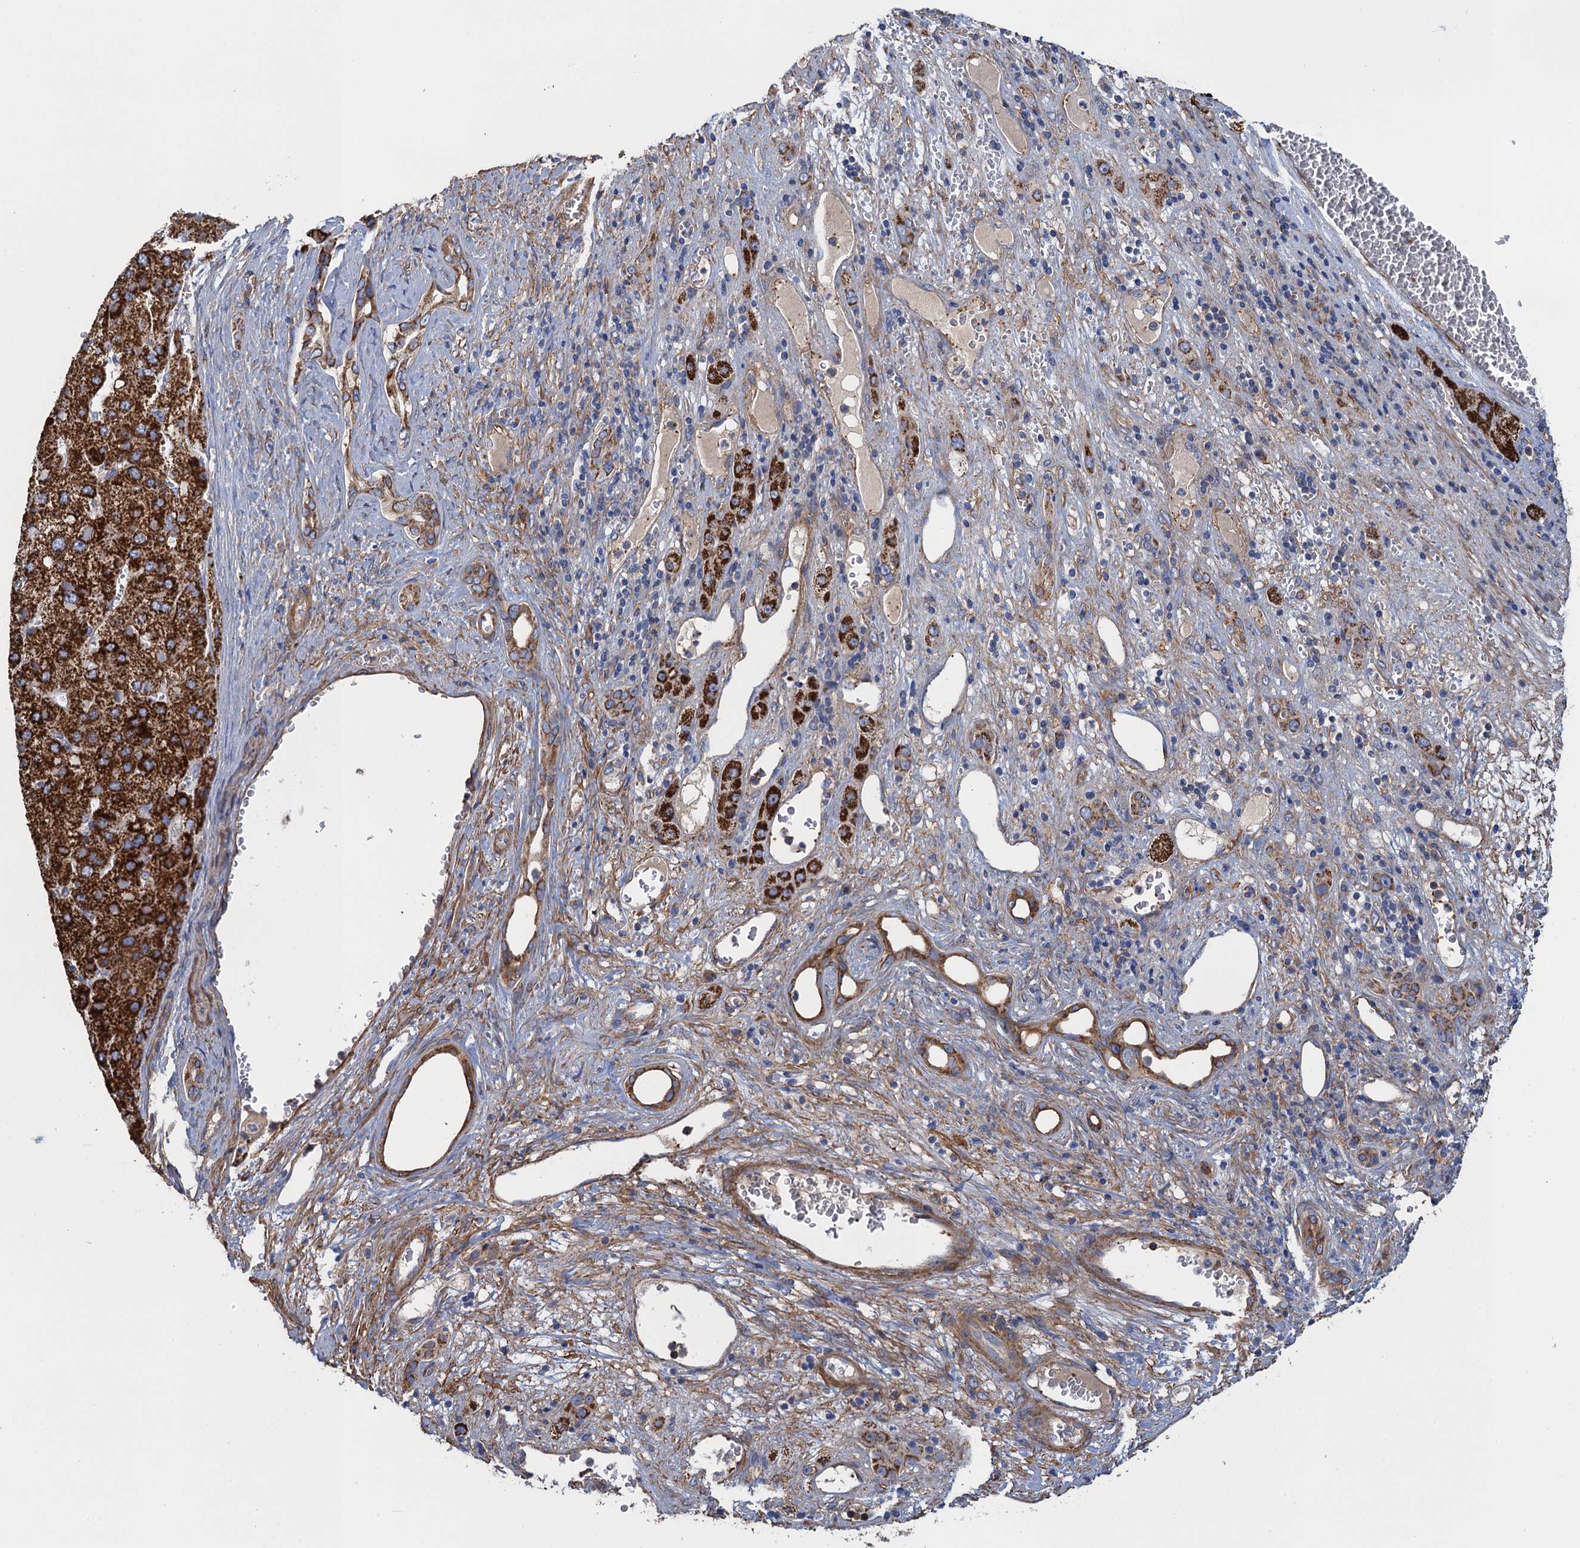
{"staining": {"intensity": "strong", "quantity": ">75%", "location": "cytoplasmic/membranous"}, "tissue": "liver cancer", "cell_type": "Tumor cells", "image_type": "cancer", "snomed": [{"axis": "morphology", "description": "Carcinoma, Hepatocellular, NOS"}, {"axis": "topography", "description": "Liver"}], "caption": "Protein staining of liver cancer (hepatocellular carcinoma) tissue exhibits strong cytoplasmic/membranous staining in approximately >75% of tumor cells. Nuclei are stained in blue.", "gene": "GCSH", "patient": {"sex": "female", "age": 73}}